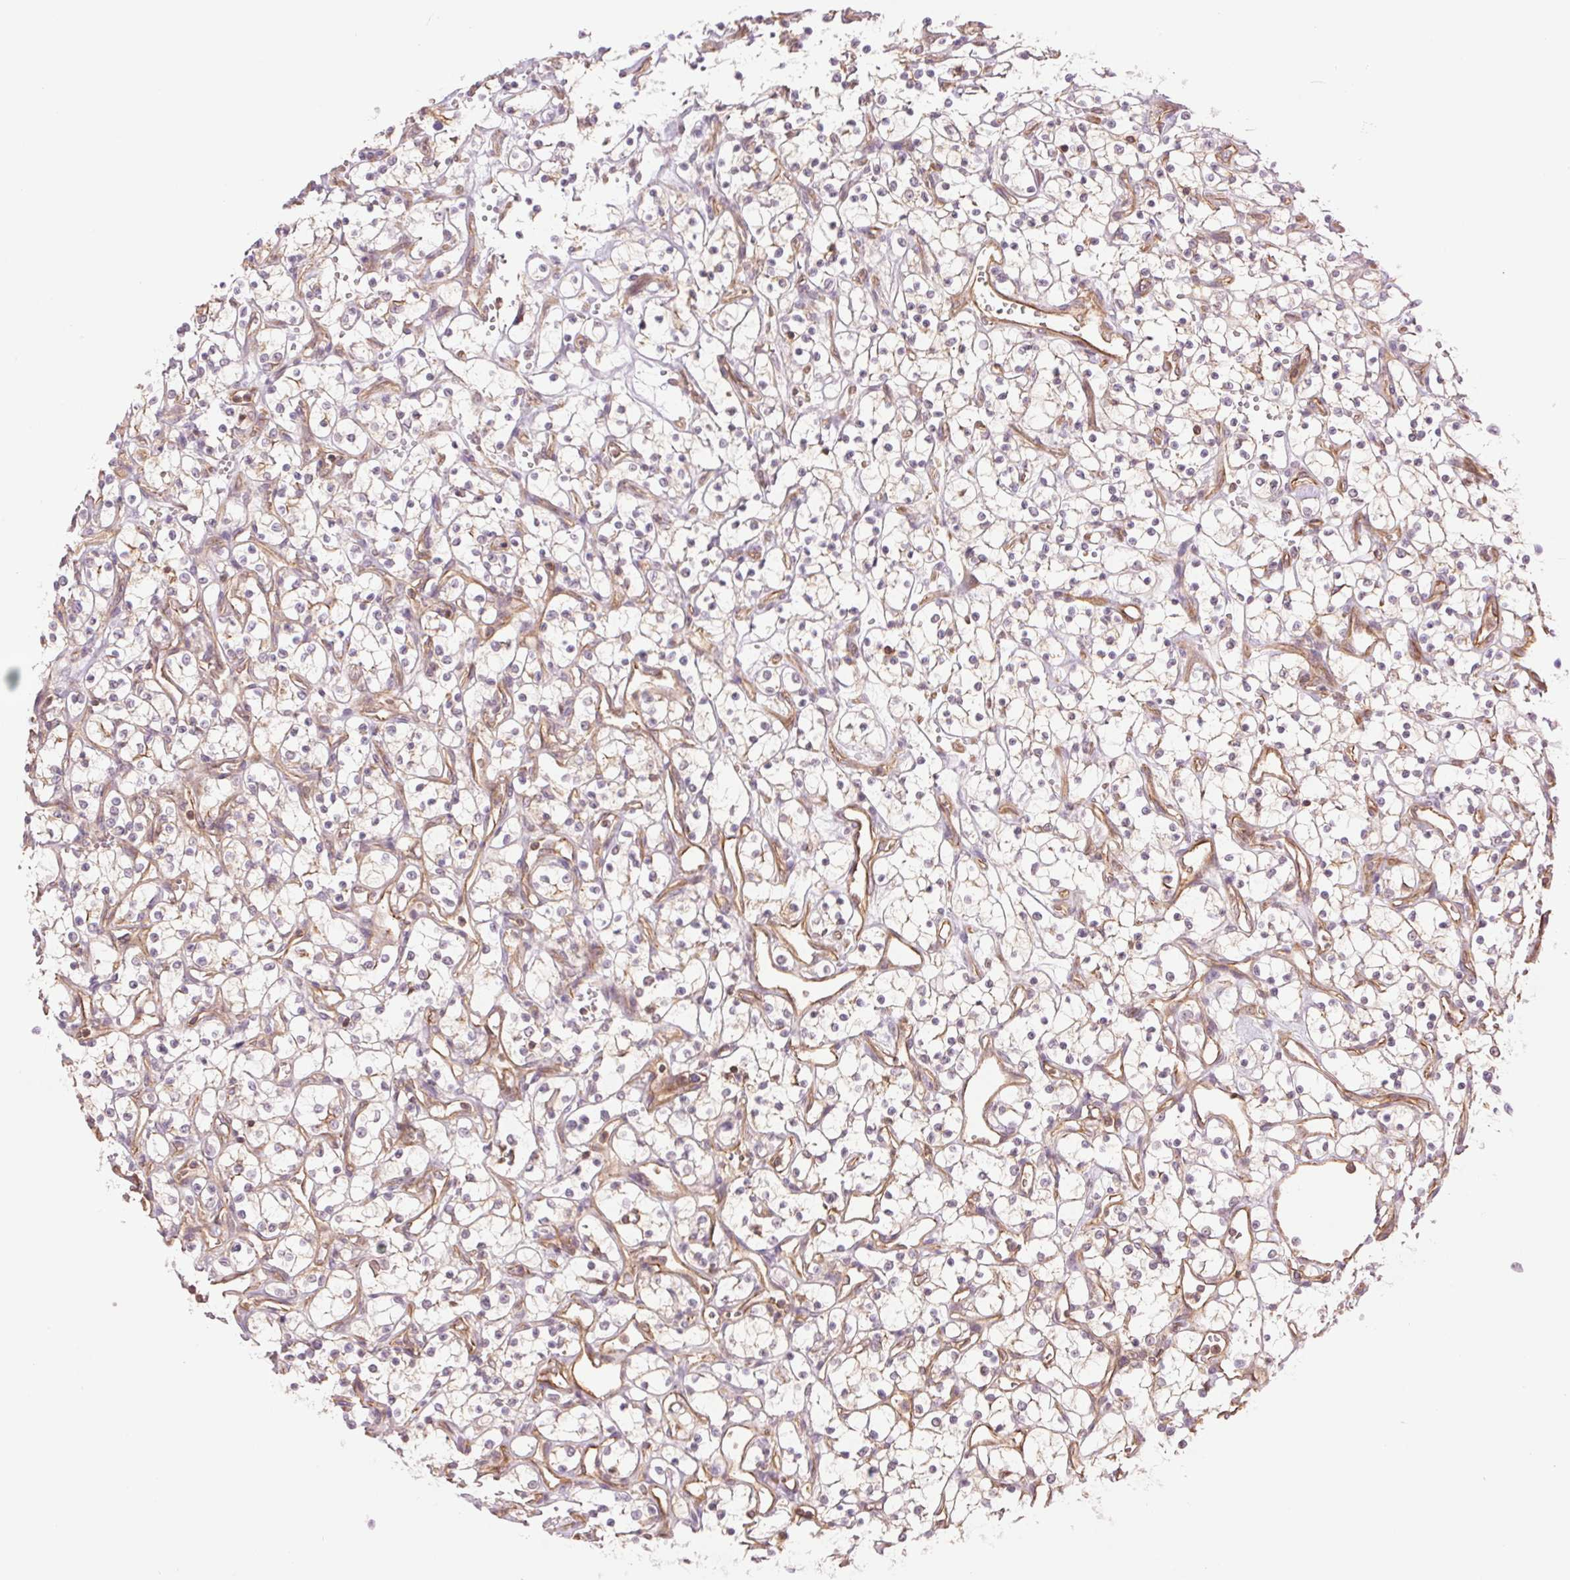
{"staining": {"intensity": "weak", "quantity": "<25%", "location": "cytoplasmic/membranous"}, "tissue": "renal cancer", "cell_type": "Tumor cells", "image_type": "cancer", "snomed": [{"axis": "morphology", "description": "Adenocarcinoma, NOS"}, {"axis": "topography", "description": "Kidney"}], "caption": "An immunohistochemistry (IHC) histopathology image of adenocarcinoma (renal) is shown. There is no staining in tumor cells of adenocarcinoma (renal).", "gene": "STARD7", "patient": {"sex": "female", "age": 69}}